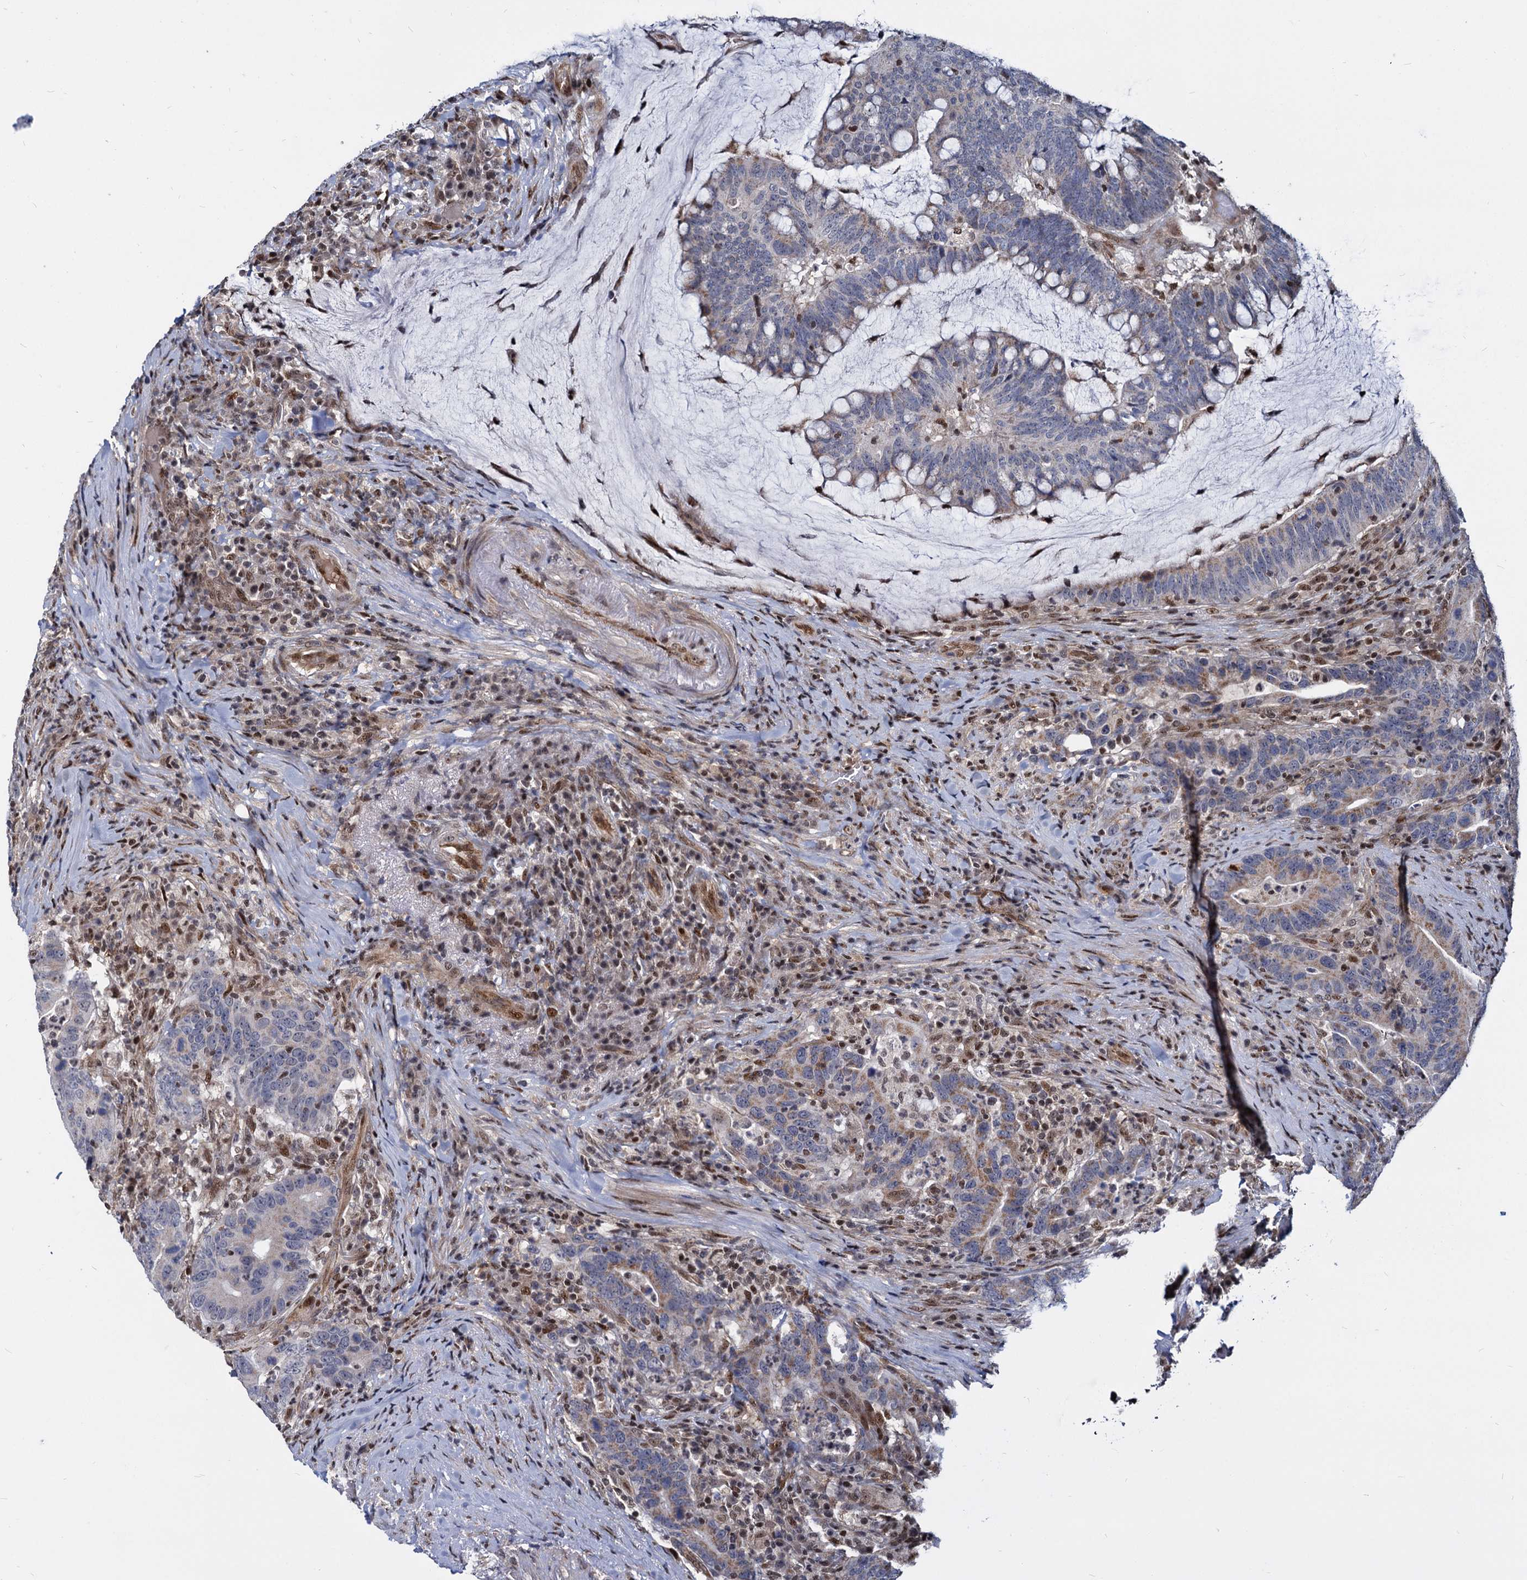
{"staining": {"intensity": "weak", "quantity": "25%-75%", "location": "cytoplasmic/membranous"}, "tissue": "colorectal cancer", "cell_type": "Tumor cells", "image_type": "cancer", "snomed": [{"axis": "morphology", "description": "Adenocarcinoma, NOS"}, {"axis": "topography", "description": "Colon"}], "caption": "About 25%-75% of tumor cells in human colorectal cancer reveal weak cytoplasmic/membranous protein staining as visualized by brown immunohistochemical staining.", "gene": "UBLCP1", "patient": {"sex": "female", "age": 66}}